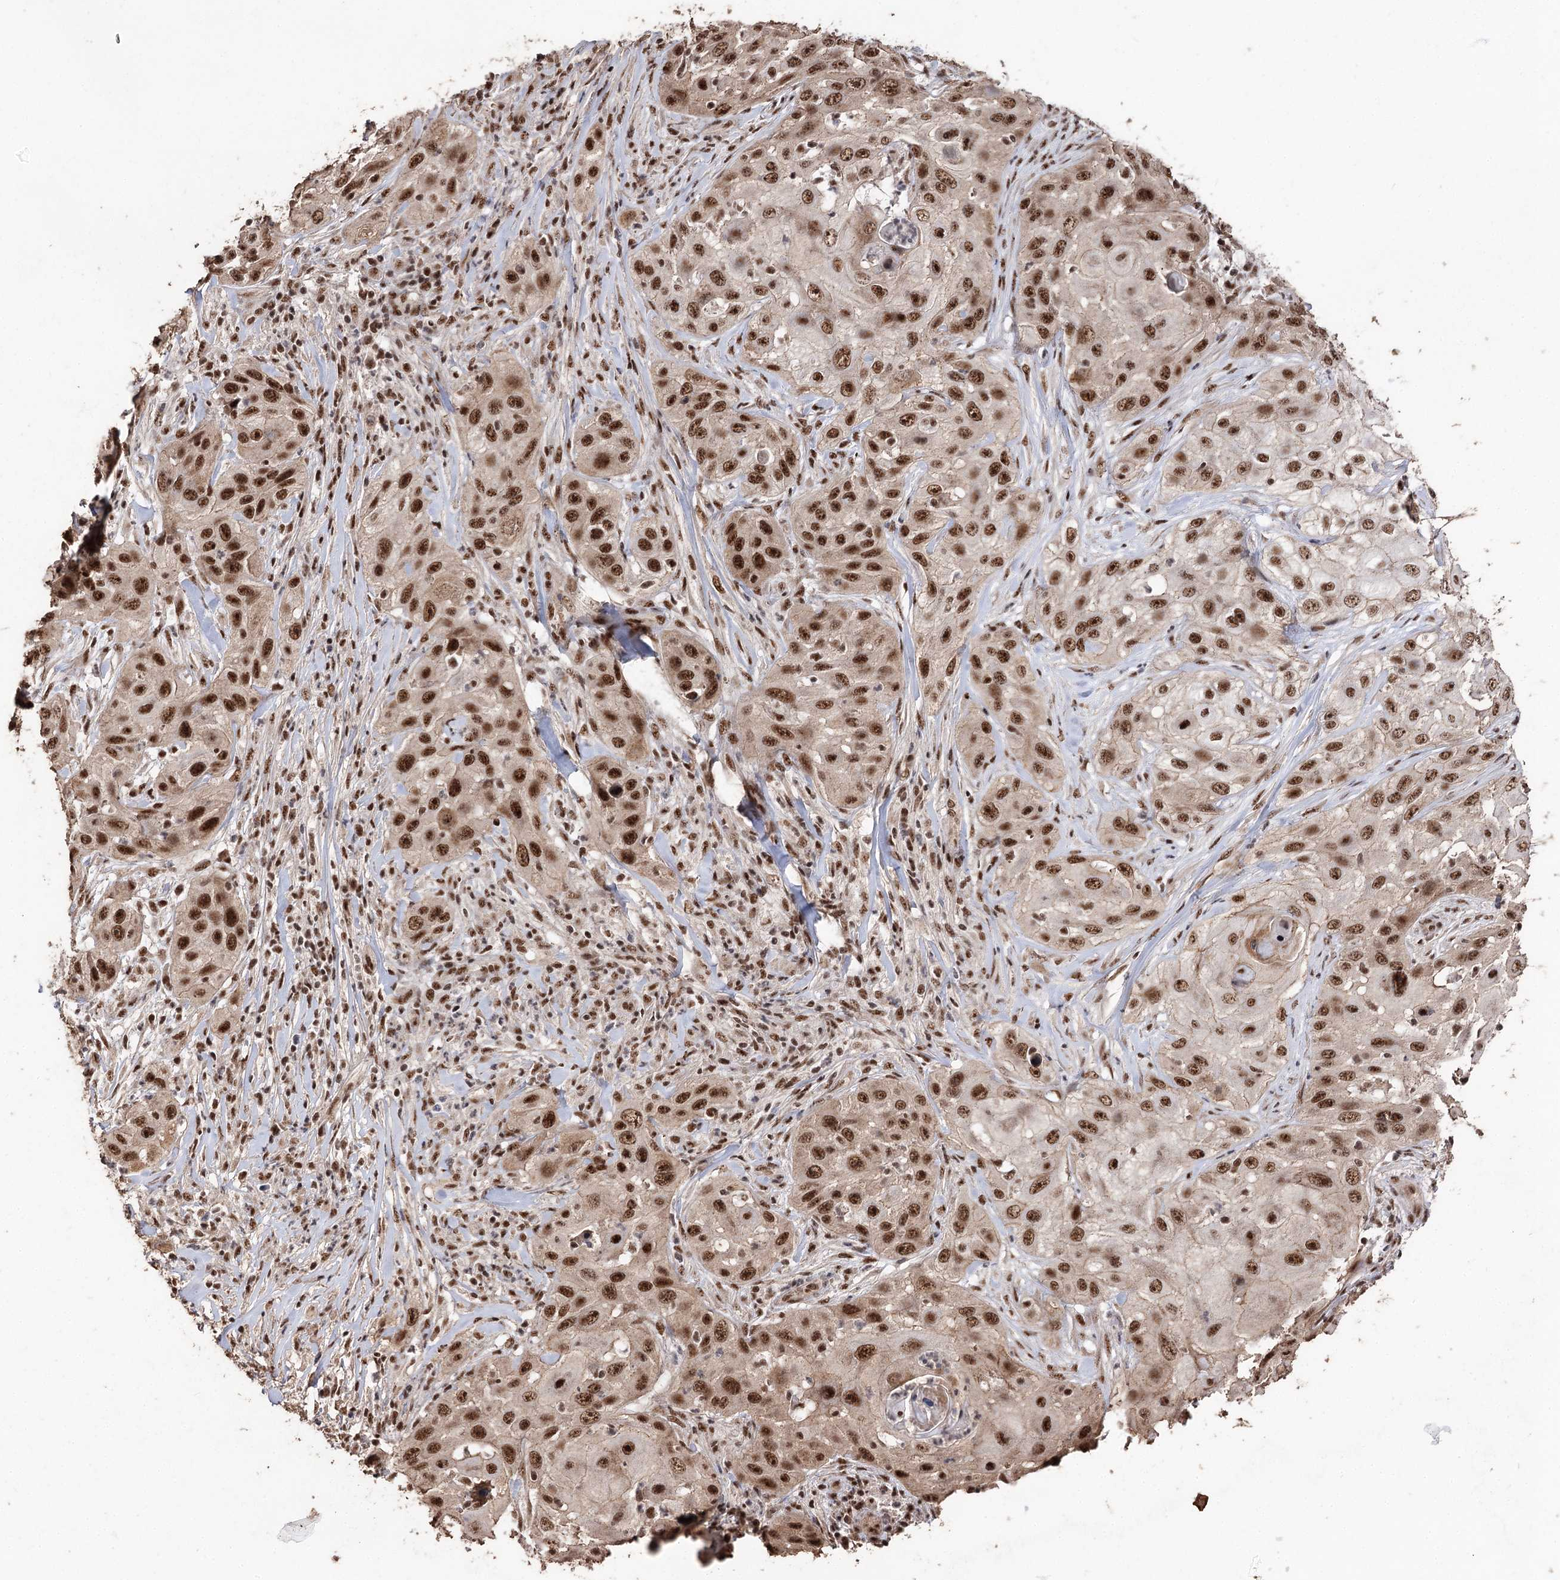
{"staining": {"intensity": "strong", "quantity": ">75%", "location": "nuclear"}, "tissue": "skin cancer", "cell_type": "Tumor cells", "image_type": "cancer", "snomed": [{"axis": "morphology", "description": "Squamous cell carcinoma, NOS"}, {"axis": "topography", "description": "Skin"}], "caption": "Squamous cell carcinoma (skin) stained with a protein marker displays strong staining in tumor cells.", "gene": "U2SURP", "patient": {"sex": "female", "age": 44}}